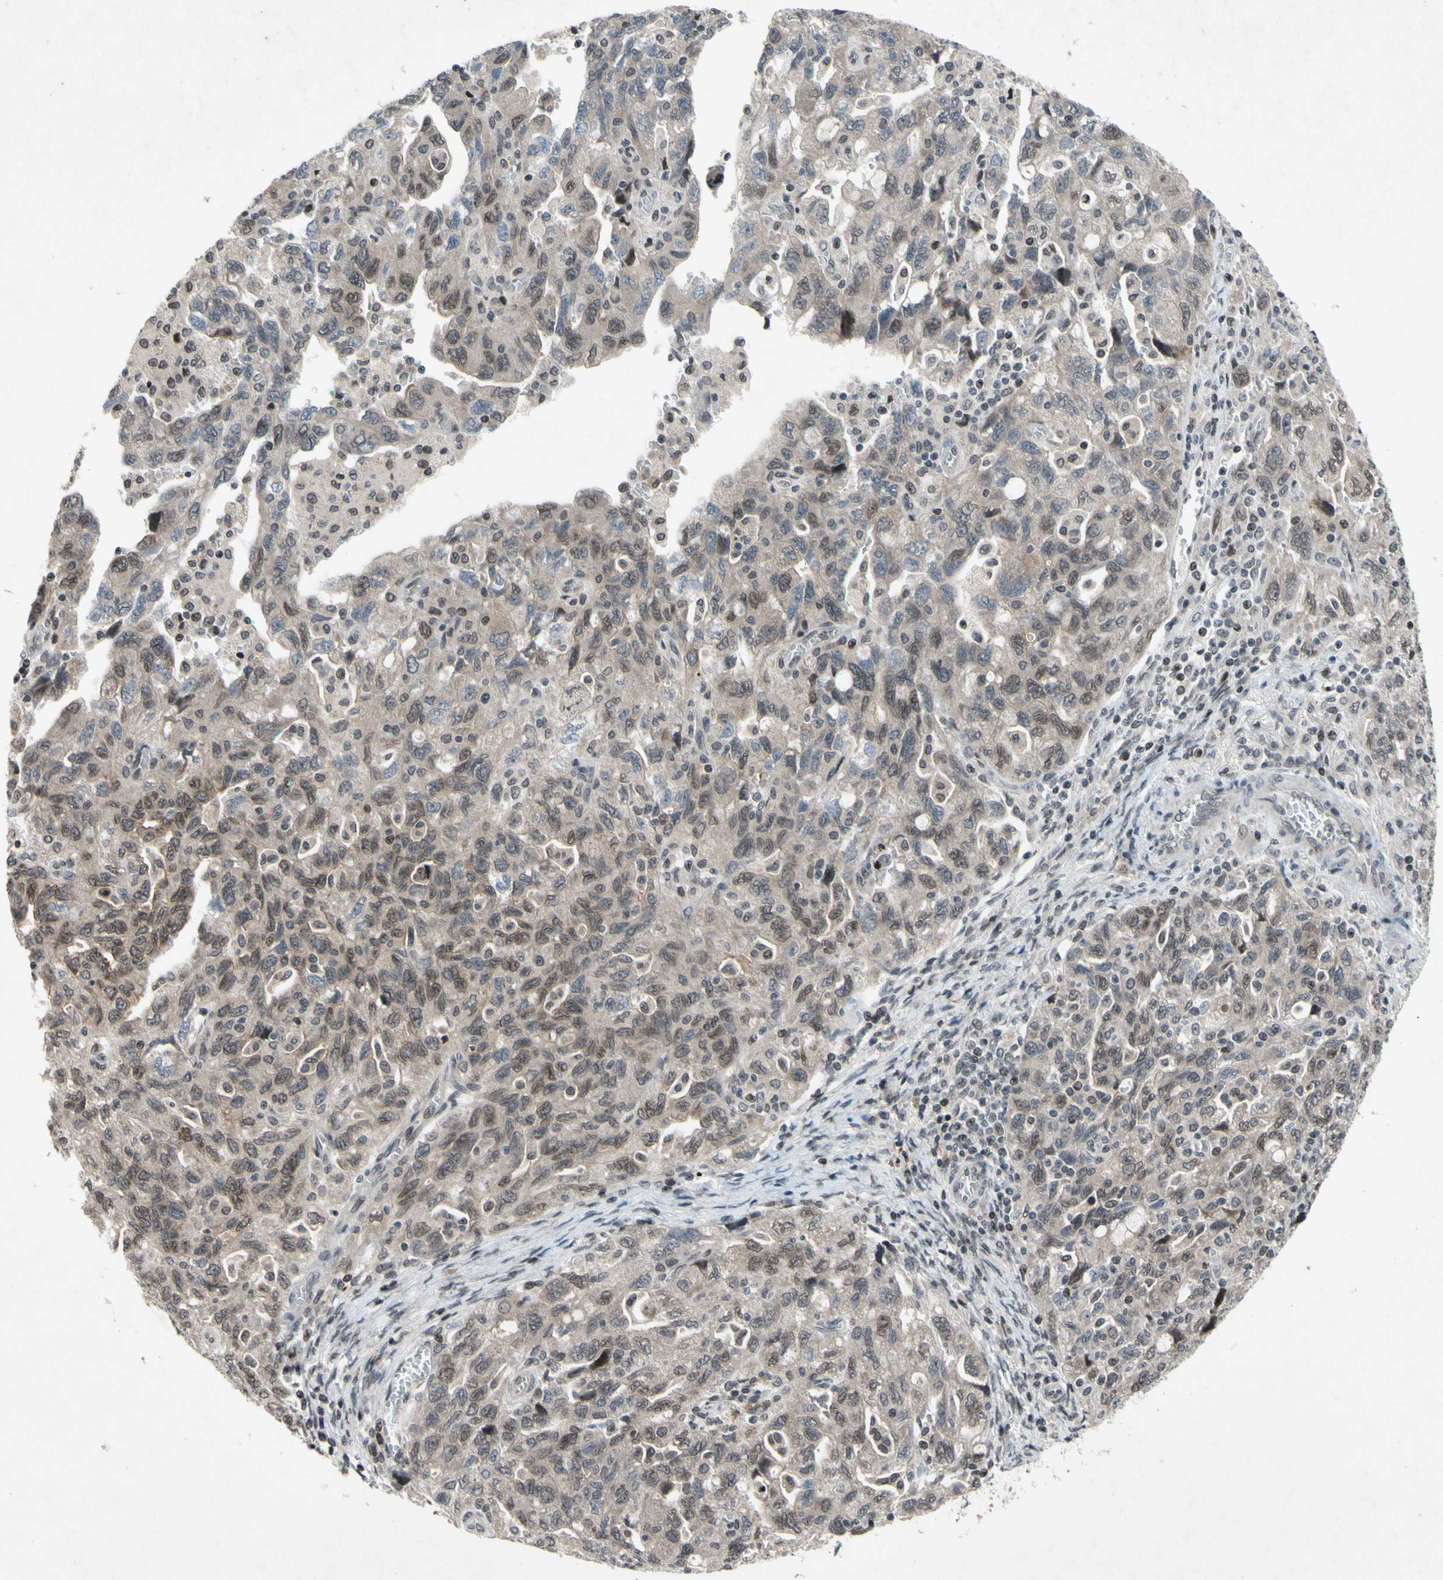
{"staining": {"intensity": "weak", "quantity": "25%-75%", "location": "cytoplasmic/membranous,nuclear"}, "tissue": "ovarian cancer", "cell_type": "Tumor cells", "image_type": "cancer", "snomed": [{"axis": "morphology", "description": "Carcinoma, NOS"}, {"axis": "morphology", "description": "Cystadenocarcinoma, serous, NOS"}, {"axis": "topography", "description": "Ovary"}], "caption": "Ovarian serous cystadenocarcinoma stained with DAB immunohistochemistry (IHC) shows low levels of weak cytoplasmic/membranous and nuclear staining in approximately 25%-75% of tumor cells.", "gene": "XPO1", "patient": {"sex": "female", "age": 69}}